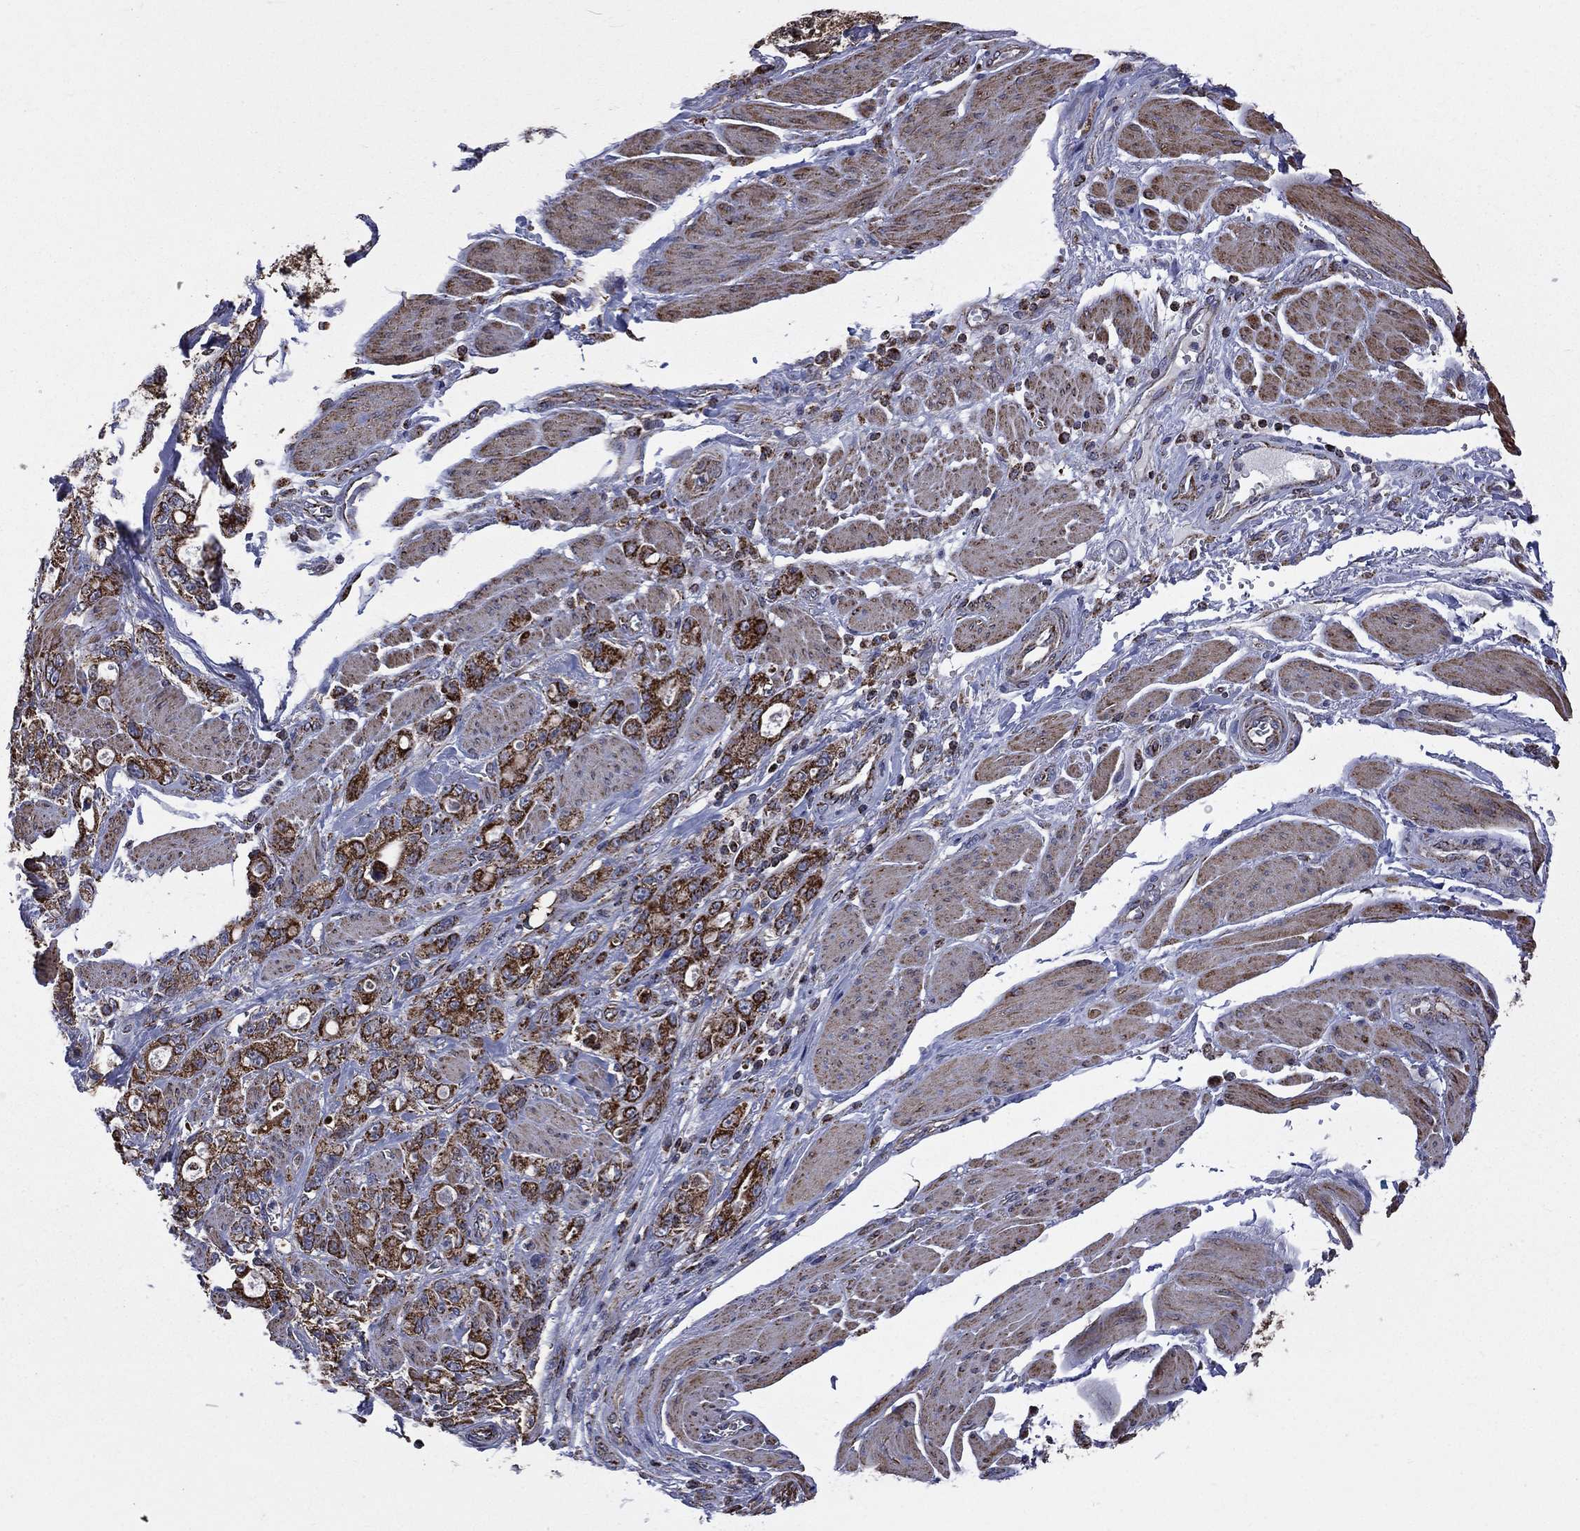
{"staining": {"intensity": "strong", "quantity": ">75%", "location": "cytoplasmic/membranous"}, "tissue": "stomach cancer", "cell_type": "Tumor cells", "image_type": "cancer", "snomed": [{"axis": "morphology", "description": "Adenocarcinoma, NOS"}, {"axis": "topography", "description": "Stomach"}], "caption": "High-power microscopy captured an immunohistochemistry (IHC) micrograph of adenocarcinoma (stomach), revealing strong cytoplasmic/membranous expression in approximately >75% of tumor cells. The staining was performed using DAB (3,3'-diaminobenzidine) to visualize the protein expression in brown, while the nuclei were stained in blue with hematoxylin (Magnification: 20x).", "gene": "GOT2", "patient": {"sex": "male", "age": 63}}